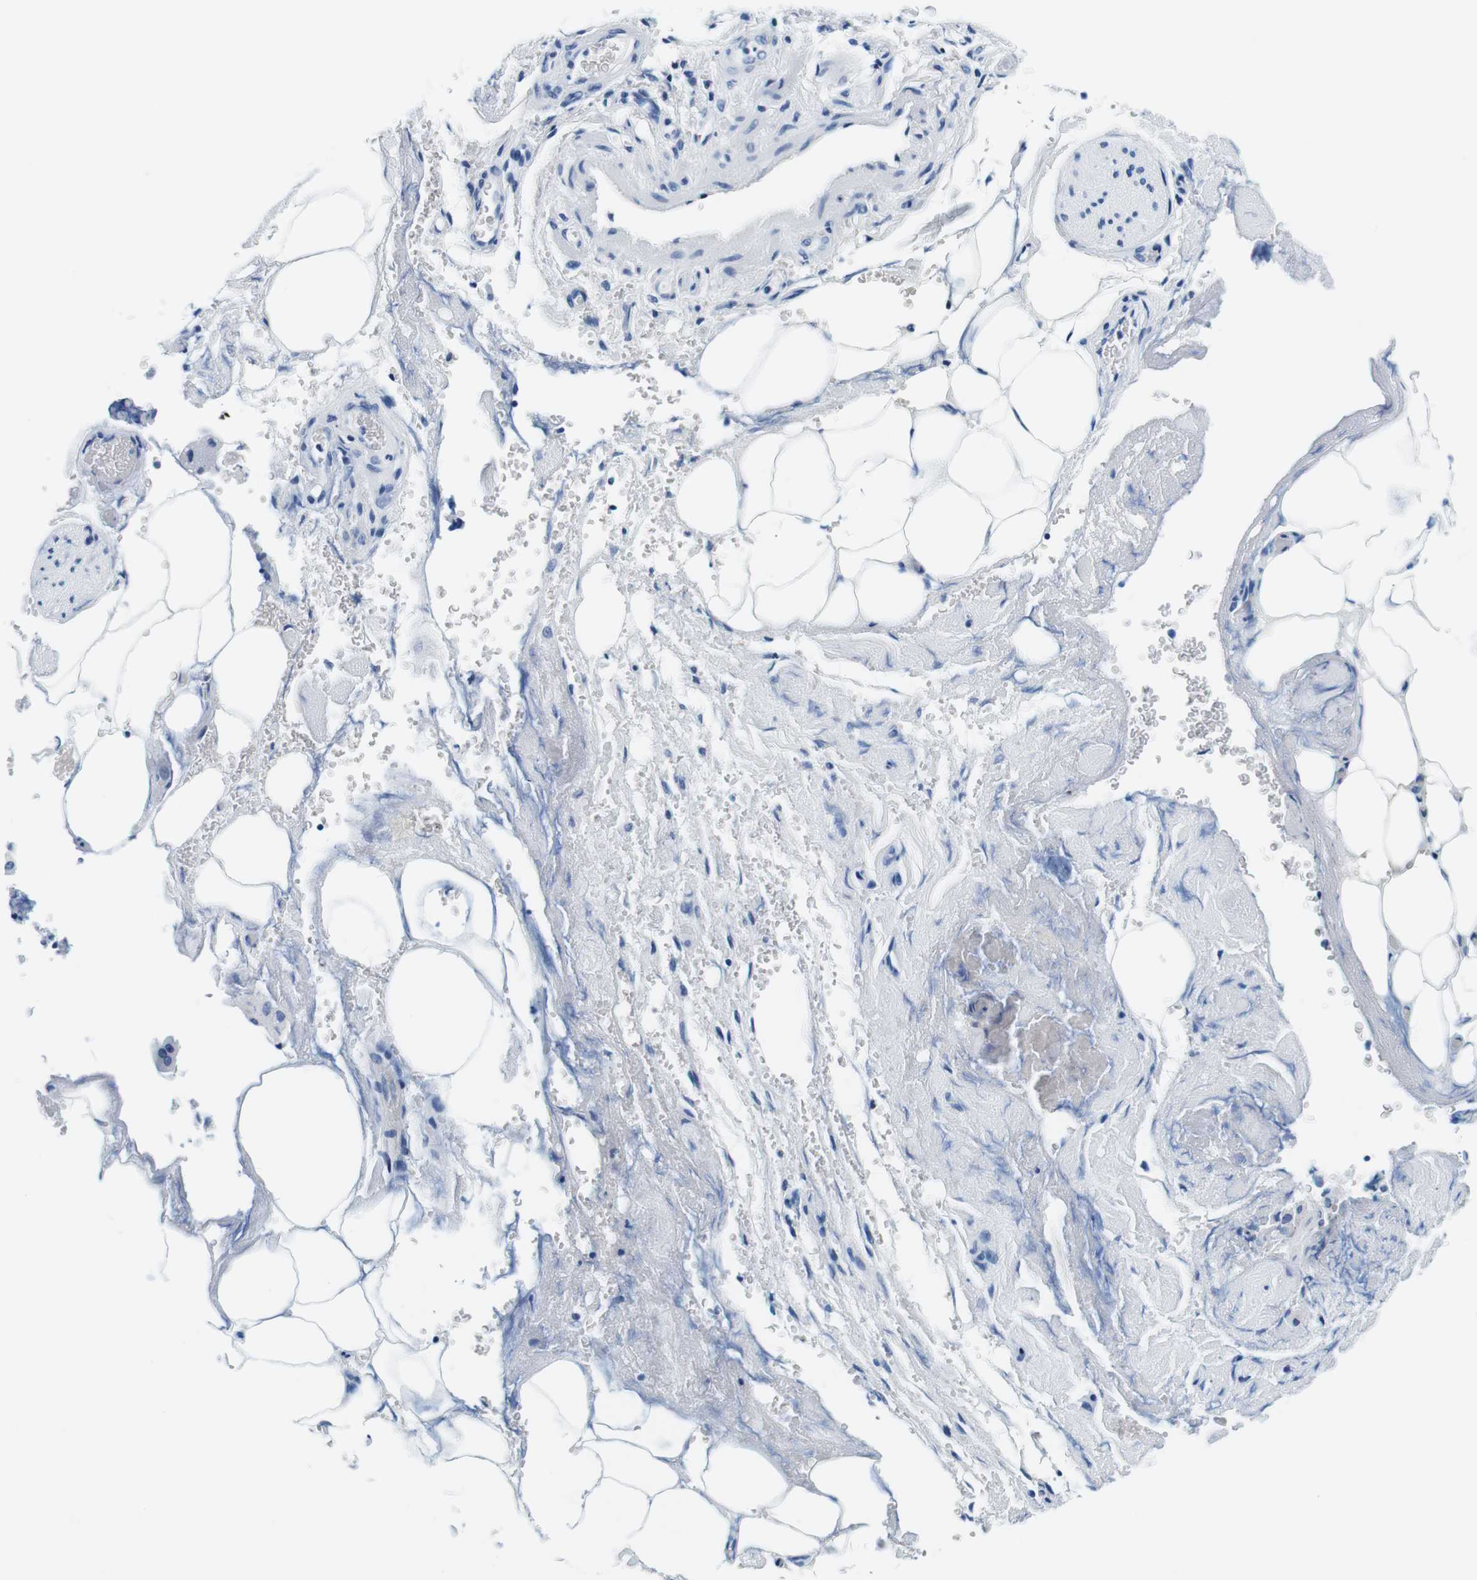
{"staining": {"intensity": "negative", "quantity": "none", "location": "none"}, "tissue": "adipose tissue", "cell_type": "Adipocytes", "image_type": "normal", "snomed": [{"axis": "morphology", "description": "Normal tissue, NOS"}, {"axis": "morphology", "description": "Cholangiocarcinoma"}, {"axis": "topography", "description": "Liver"}, {"axis": "topography", "description": "Peripheral nerve tissue"}], "caption": "DAB (3,3'-diaminobenzidine) immunohistochemical staining of normal adipose tissue reveals no significant positivity in adipocytes.", "gene": "ELANE", "patient": {"sex": "male", "age": 50}}